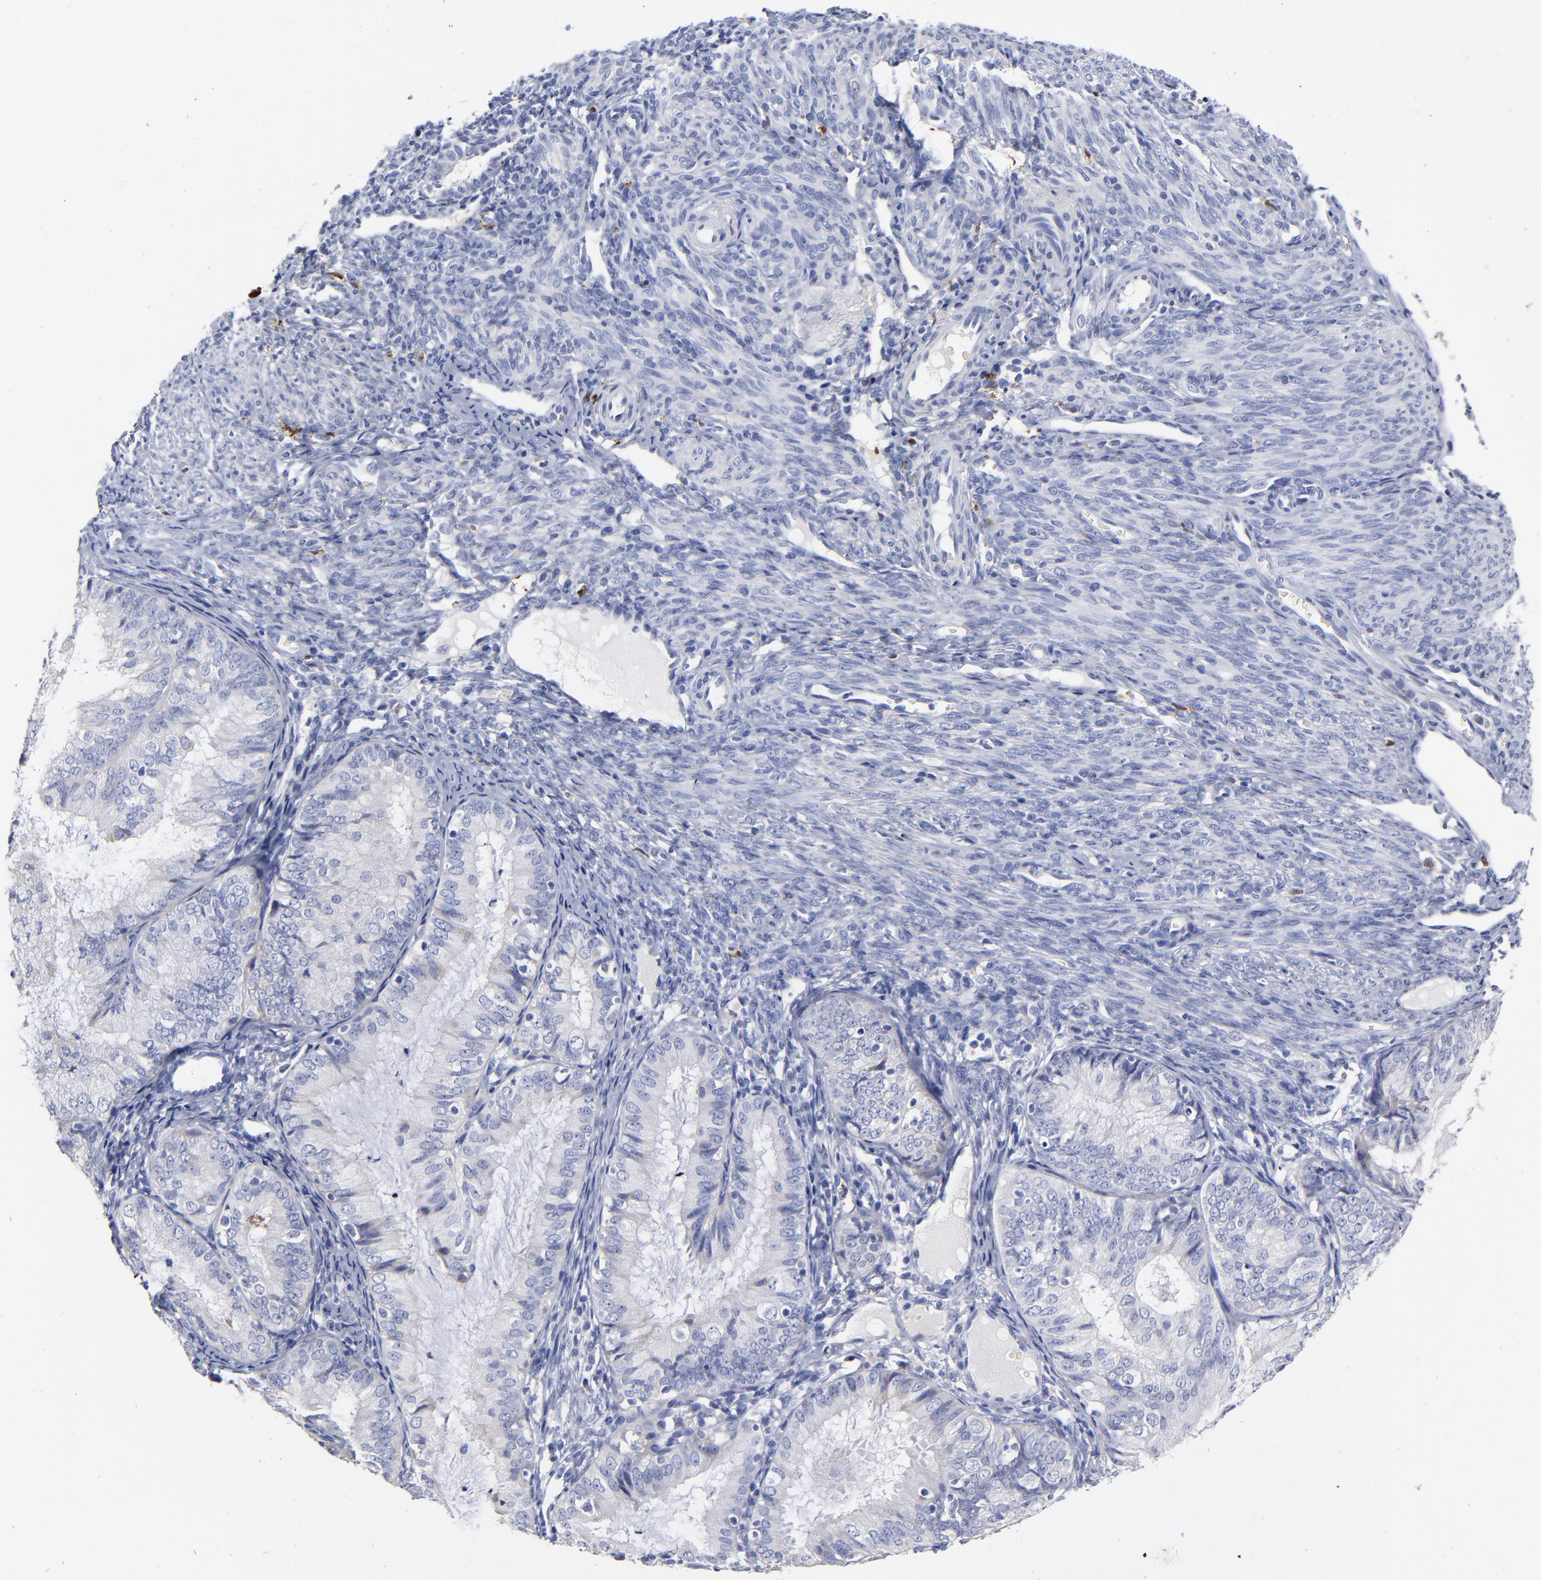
{"staining": {"intensity": "weak", "quantity": "<25%", "location": "cytoplasmic/membranous"}, "tissue": "endometrial cancer", "cell_type": "Tumor cells", "image_type": "cancer", "snomed": [{"axis": "morphology", "description": "Adenocarcinoma, NOS"}, {"axis": "topography", "description": "Endometrium"}], "caption": "Protein analysis of endometrial cancer (adenocarcinoma) reveals no significant expression in tumor cells. The staining was performed using DAB to visualize the protein expression in brown, while the nuclei were stained in blue with hematoxylin (Magnification: 20x).", "gene": "PTP4A1", "patient": {"sex": "female", "age": 66}}